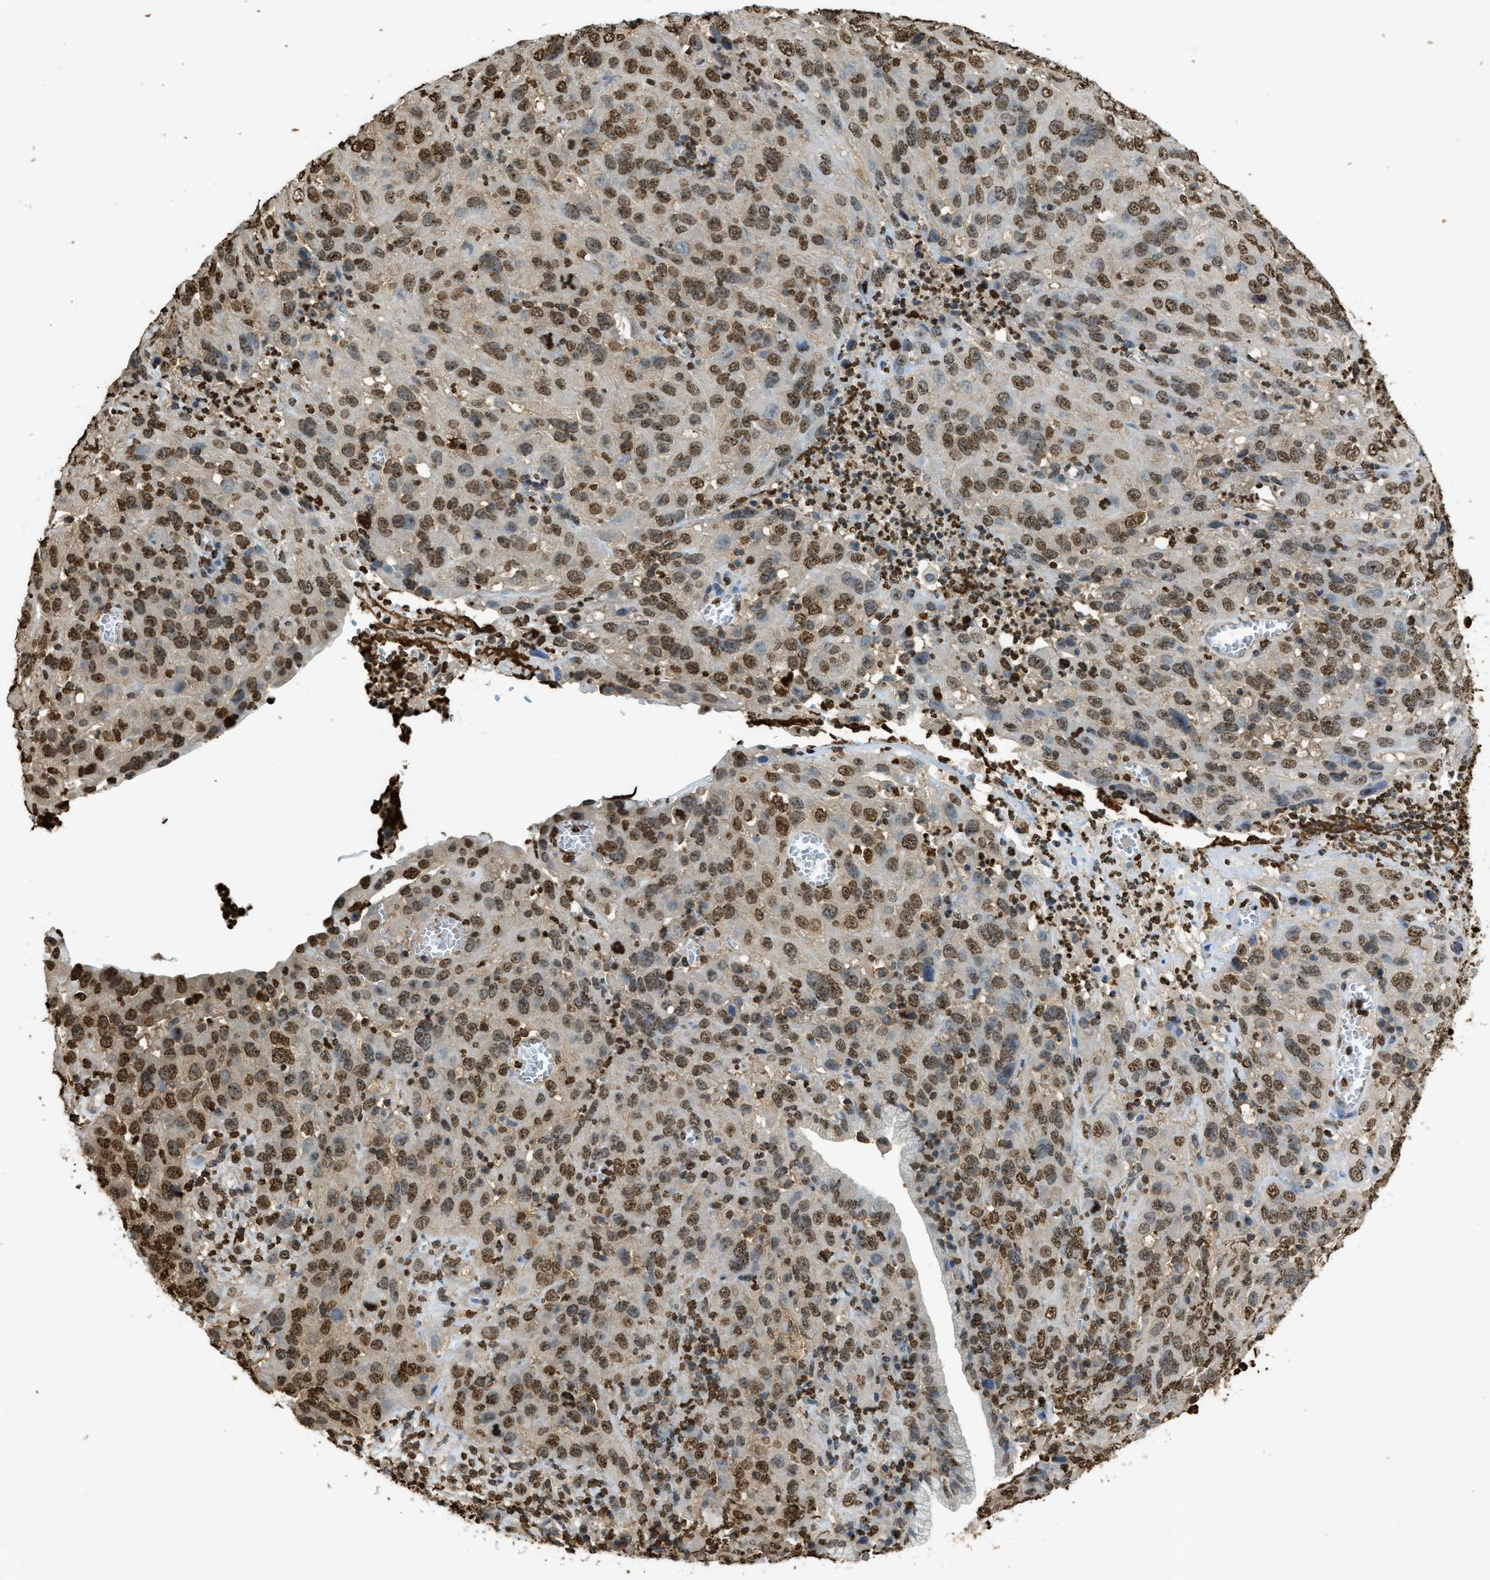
{"staining": {"intensity": "moderate", "quantity": ">75%", "location": "nuclear"}, "tissue": "cervical cancer", "cell_type": "Tumor cells", "image_type": "cancer", "snomed": [{"axis": "morphology", "description": "Squamous cell carcinoma, NOS"}, {"axis": "topography", "description": "Cervix"}], "caption": "DAB (3,3'-diaminobenzidine) immunohistochemical staining of human cervical cancer (squamous cell carcinoma) exhibits moderate nuclear protein staining in about >75% of tumor cells.", "gene": "NR5A2", "patient": {"sex": "female", "age": 32}}